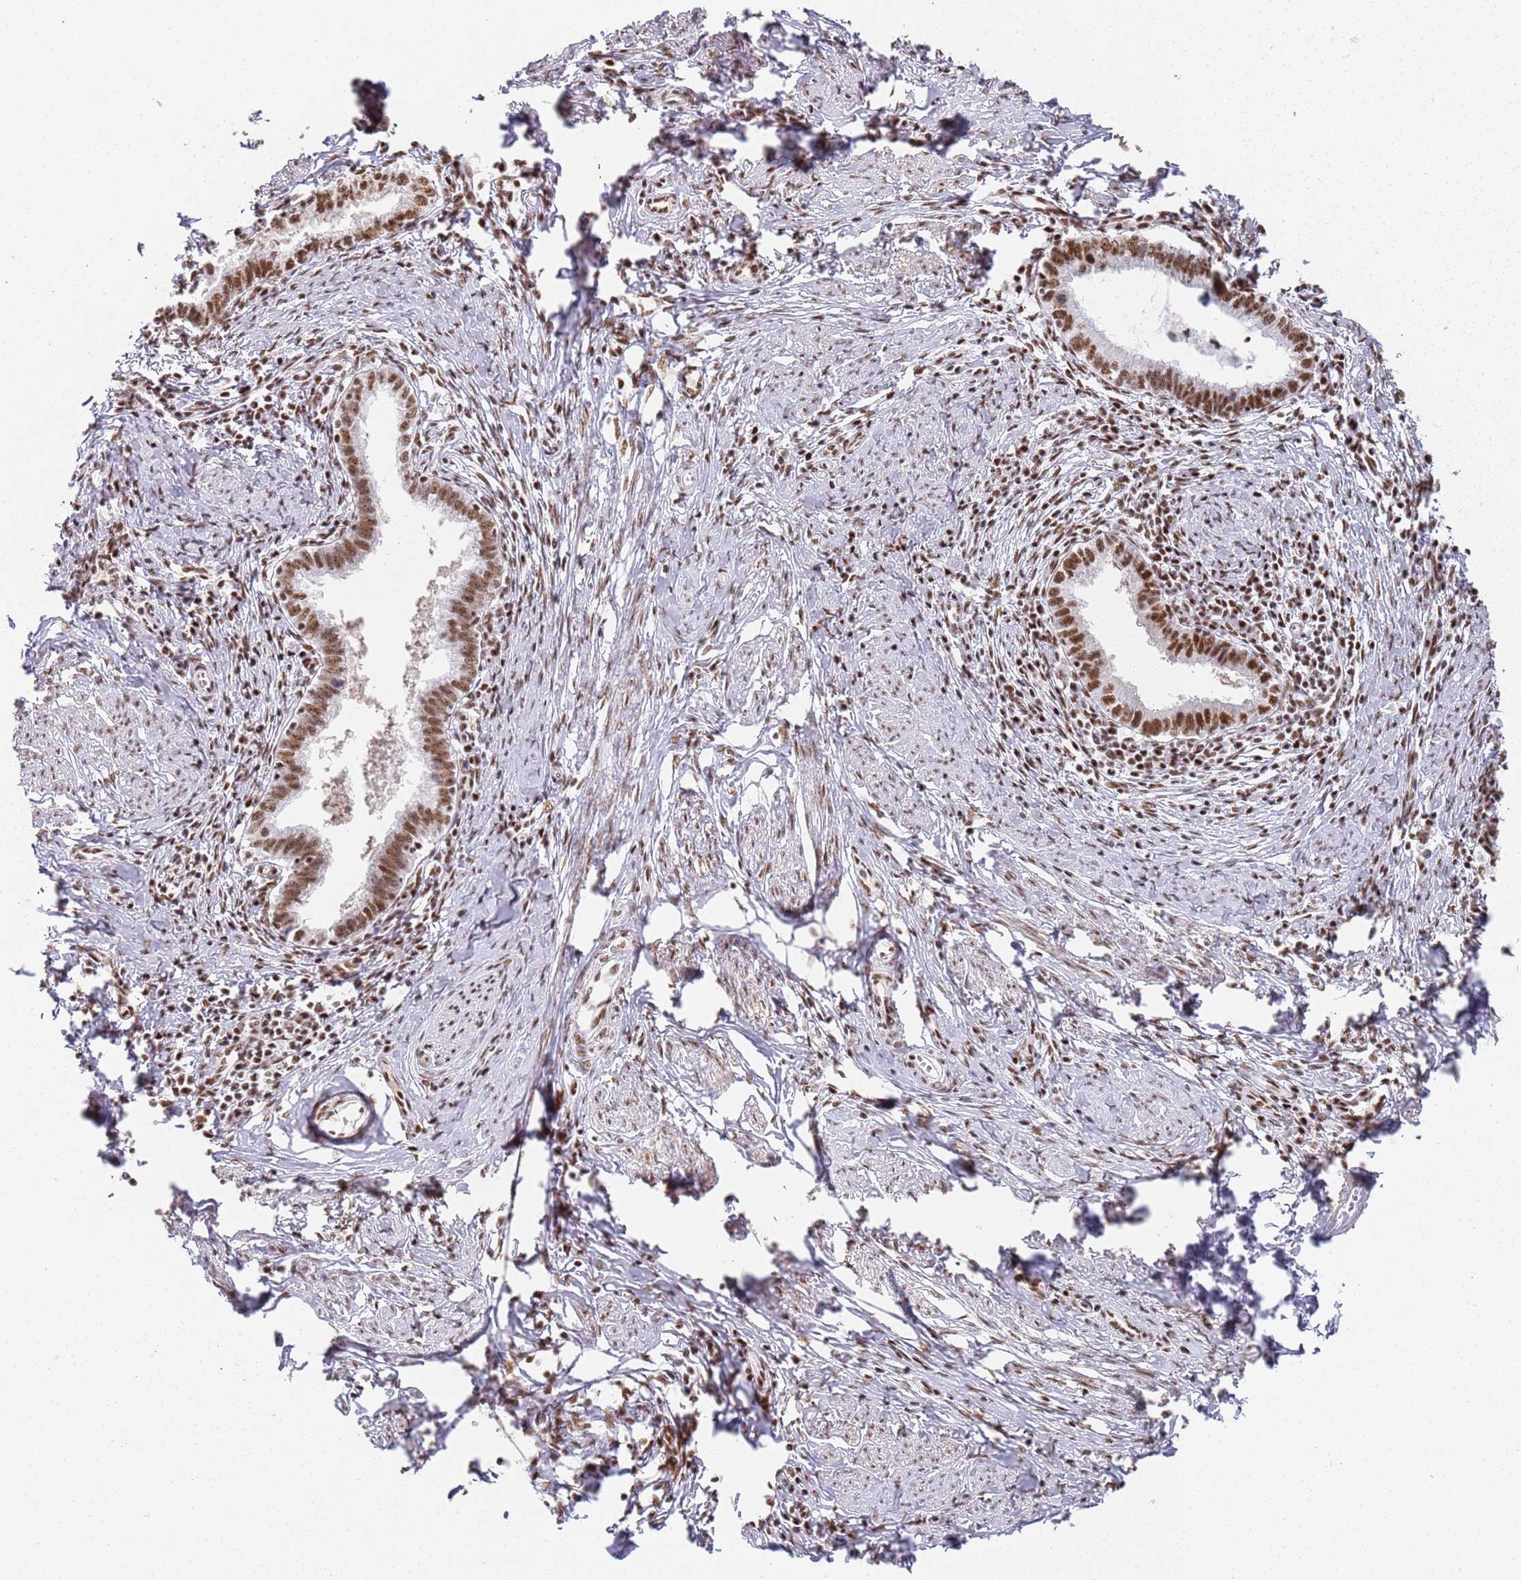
{"staining": {"intensity": "moderate", "quantity": ">75%", "location": "nuclear"}, "tissue": "cervical cancer", "cell_type": "Tumor cells", "image_type": "cancer", "snomed": [{"axis": "morphology", "description": "Adenocarcinoma, NOS"}, {"axis": "topography", "description": "Cervix"}], "caption": "An image of human cervical cancer (adenocarcinoma) stained for a protein demonstrates moderate nuclear brown staining in tumor cells. Nuclei are stained in blue.", "gene": "AKAP8L", "patient": {"sex": "female", "age": 36}}